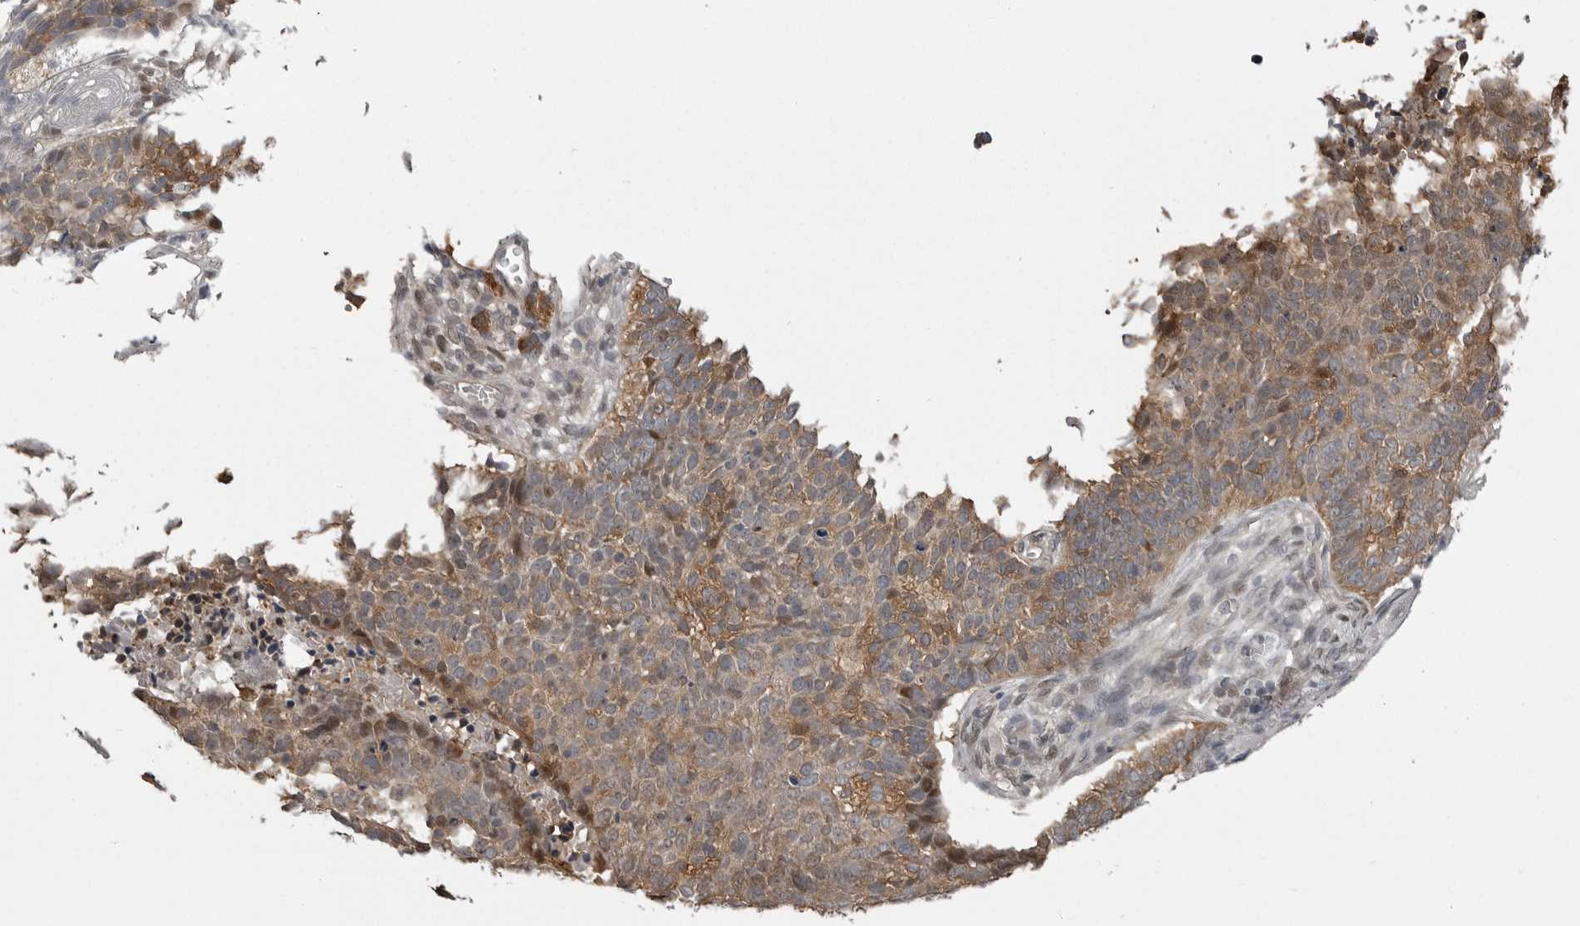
{"staining": {"intensity": "moderate", "quantity": ">75%", "location": "cytoplasmic/membranous,nuclear"}, "tissue": "skin cancer", "cell_type": "Tumor cells", "image_type": "cancer", "snomed": [{"axis": "morphology", "description": "Basal cell carcinoma"}, {"axis": "topography", "description": "Skin"}], "caption": "DAB immunohistochemical staining of skin cancer (basal cell carcinoma) shows moderate cytoplasmic/membranous and nuclear protein positivity in approximately >75% of tumor cells. (DAB IHC with brightfield microscopy, high magnification).", "gene": "SNX16", "patient": {"sex": "male", "age": 85}}